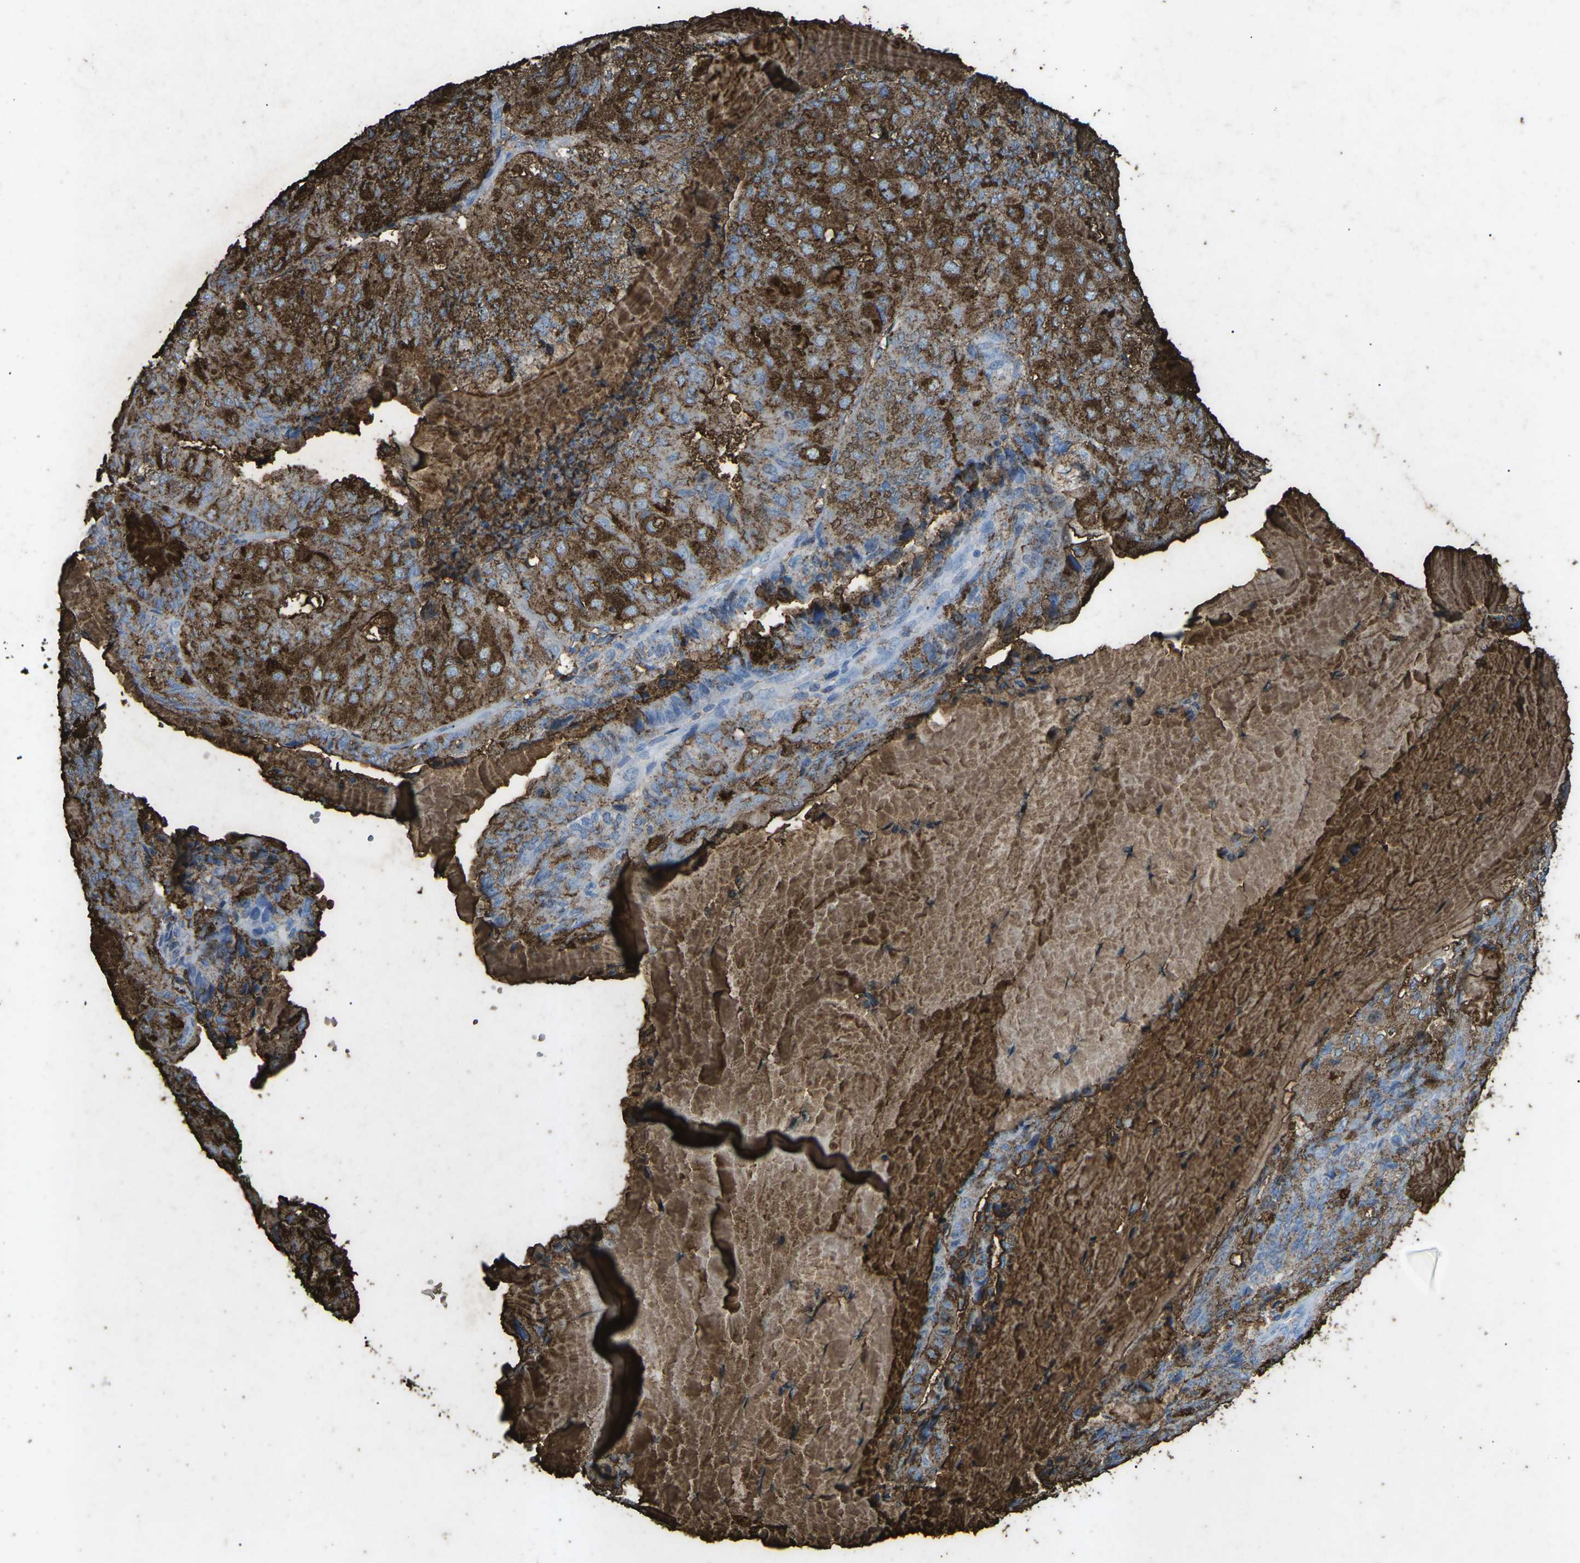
{"staining": {"intensity": "strong", "quantity": ">75%", "location": "cytoplasmic/membranous"}, "tissue": "endometrial cancer", "cell_type": "Tumor cells", "image_type": "cancer", "snomed": [{"axis": "morphology", "description": "Adenocarcinoma, NOS"}, {"axis": "topography", "description": "Endometrium"}], "caption": "Endometrial cancer was stained to show a protein in brown. There is high levels of strong cytoplasmic/membranous positivity in approximately >75% of tumor cells. Nuclei are stained in blue.", "gene": "CTAGE1", "patient": {"sex": "female", "age": 81}}